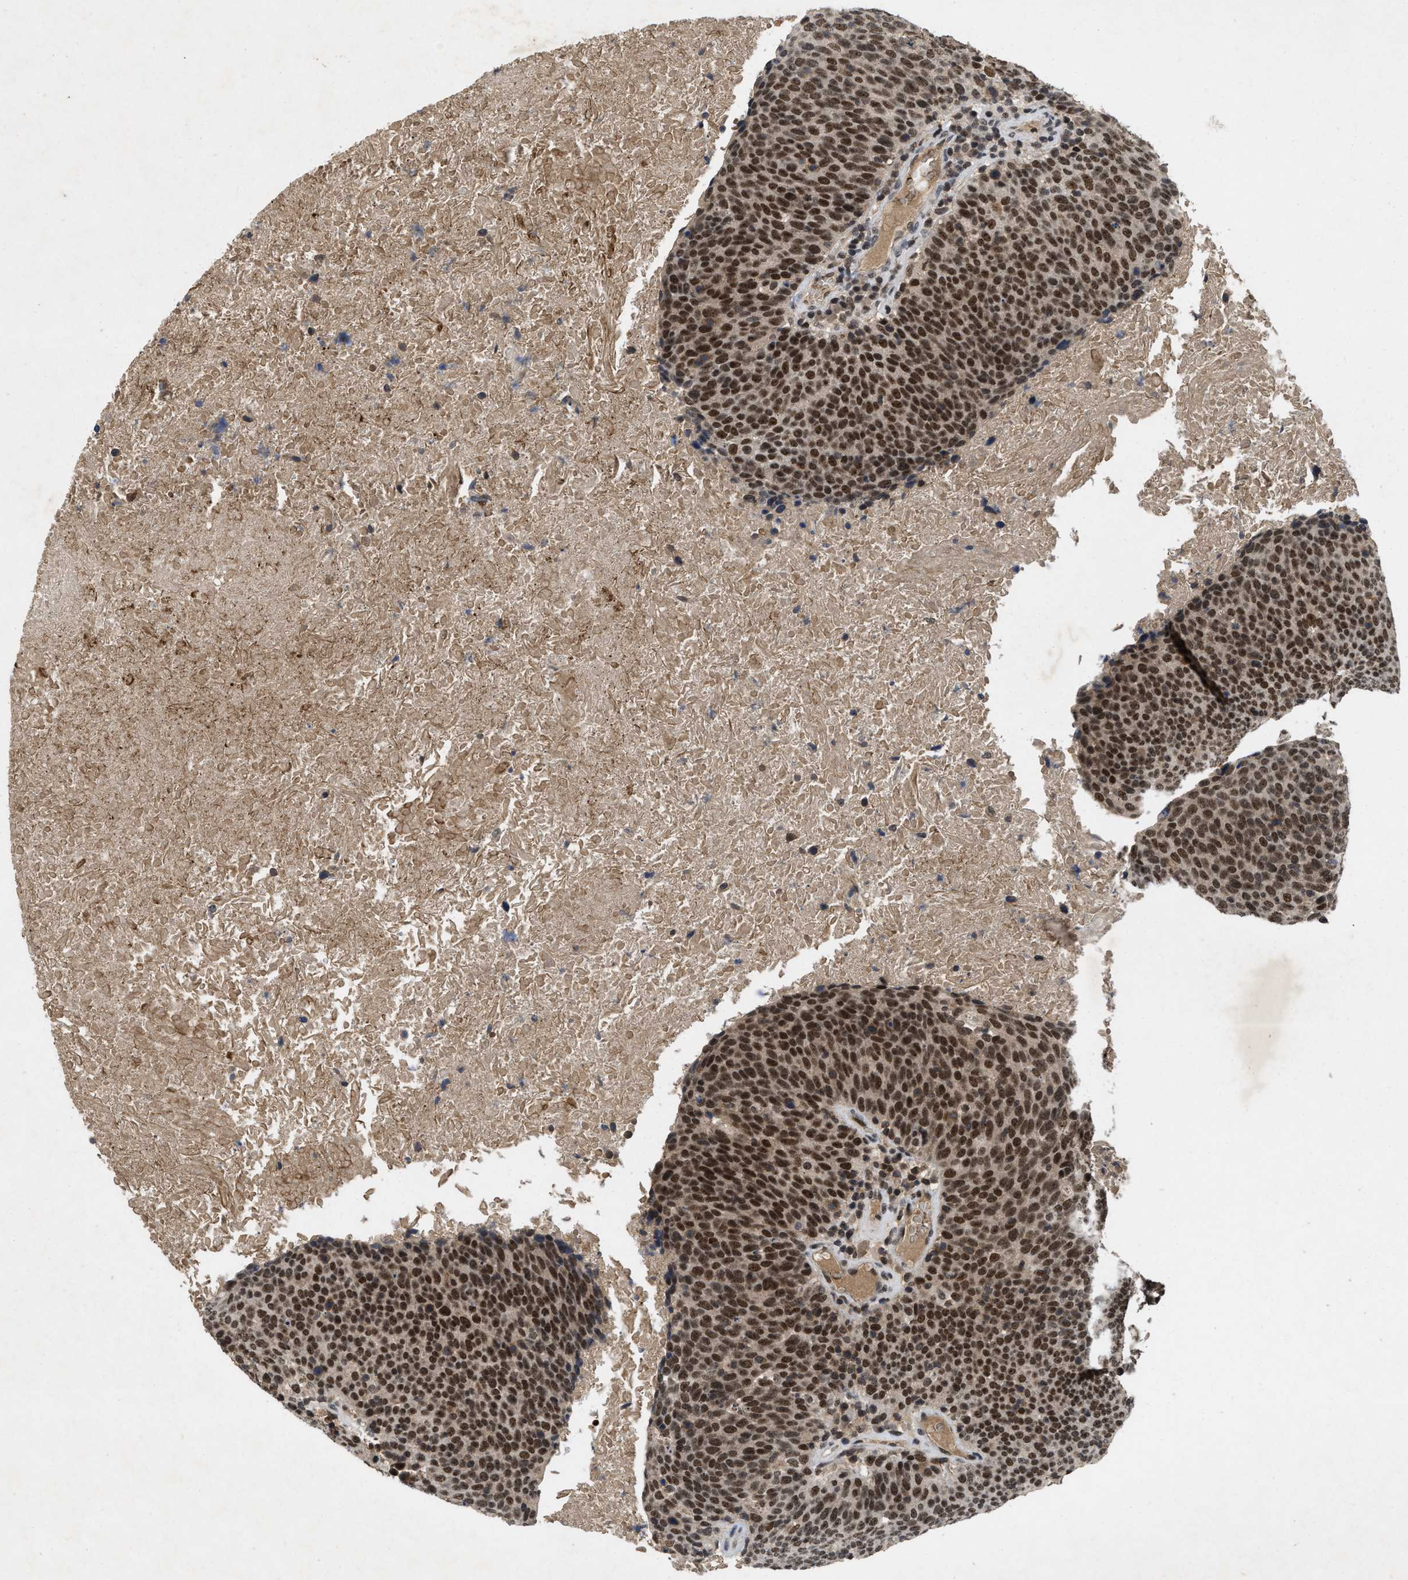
{"staining": {"intensity": "strong", "quantity": ">75%", "location": "nuclear"}, "tissue": "head and neck cancer", "cell_type": "Tumor cells", "image_type": "cancer", "snomed": [{"axis": "morphology", "description": "Squamous cell carcinoma, NOS"}, {"axis": "morphology", "description": "Squamous cell carcinoma, metastatic, NOS"}, {"axis": "topography", "description": "Lymph node"}, {"axis": "topography", "description": "Head-Neck"}], "caption": "Human squamous cell carcinoma (head and neck) stained with a brown dye demonstrates strong nuclear positive staining in approximately >75% of tumor cells.", "gene": "ZNF346", "patient": {"sex": "male", "age": 62}}